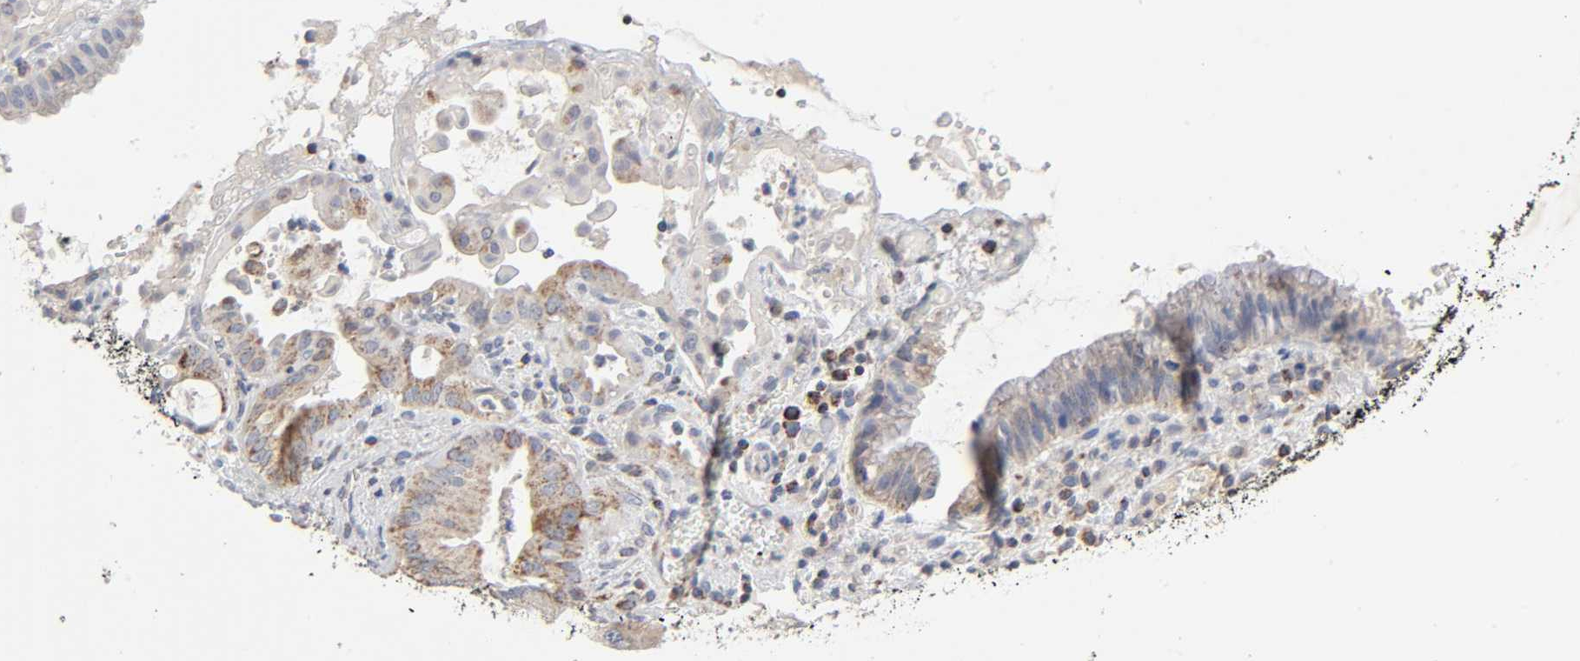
{"staining": {"intensity": "moderate", "quantity": ">75%", "location": "cytoplasmic/membranous"}, "tissue": "liver cancer", "cell_type": "Tumor cells", "image_type": "cancer", "snomed": [{"axis": "morphology", "description": "Cholangiocarcinoma"}, {"axis": "topography", "description": "Liver"}], "caption": "The micrograph exhibits immunohistochemical staining of liver cholangiocarcinoma. There is moderate cytoplasmic/membranous staining is identified in about >75% of tumor cells.", "gene": "SYT16", "patient": {"sex": "male", "age": 58}}